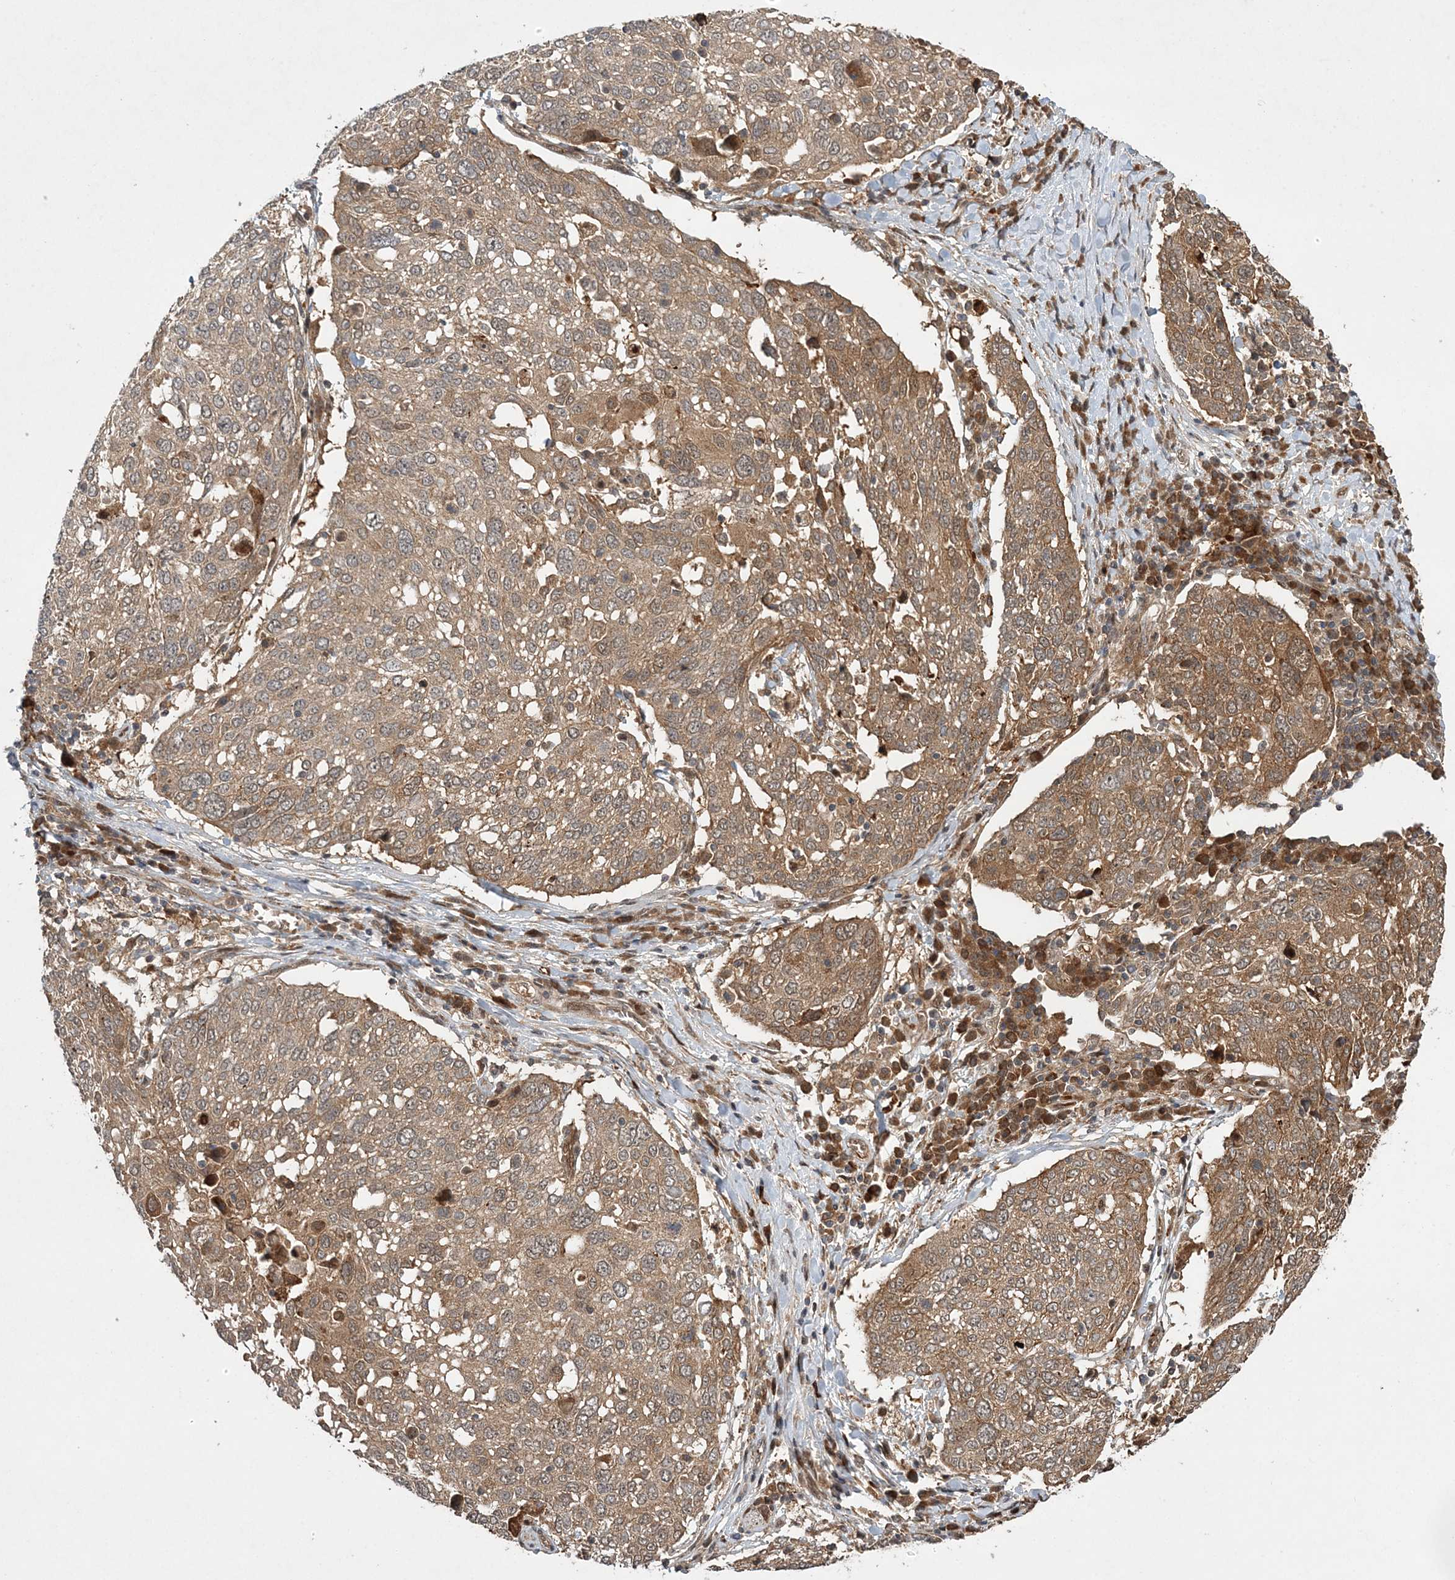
{"staining": {"intensity": "moderate", "quantity": ">75%", "location": "cytoplasmic/membranous"}, "tissue": "lung cancer", "cell_type": "Tumor cells", "image_type": "cancer", "snomed": [{"axis": "morphology", "description": "Squamous cell carcinoma, NOS"}, {"axis": "topography", "description": "Lung"}], "caption": "Protein analysis of squamous cell carcinoma (lung) tissue displays moderate cytoplasmic/membranous expression in about >75% of tumor cells.", "gene": "UBTD2", "patient": {"sex": "male", "age": 65}}